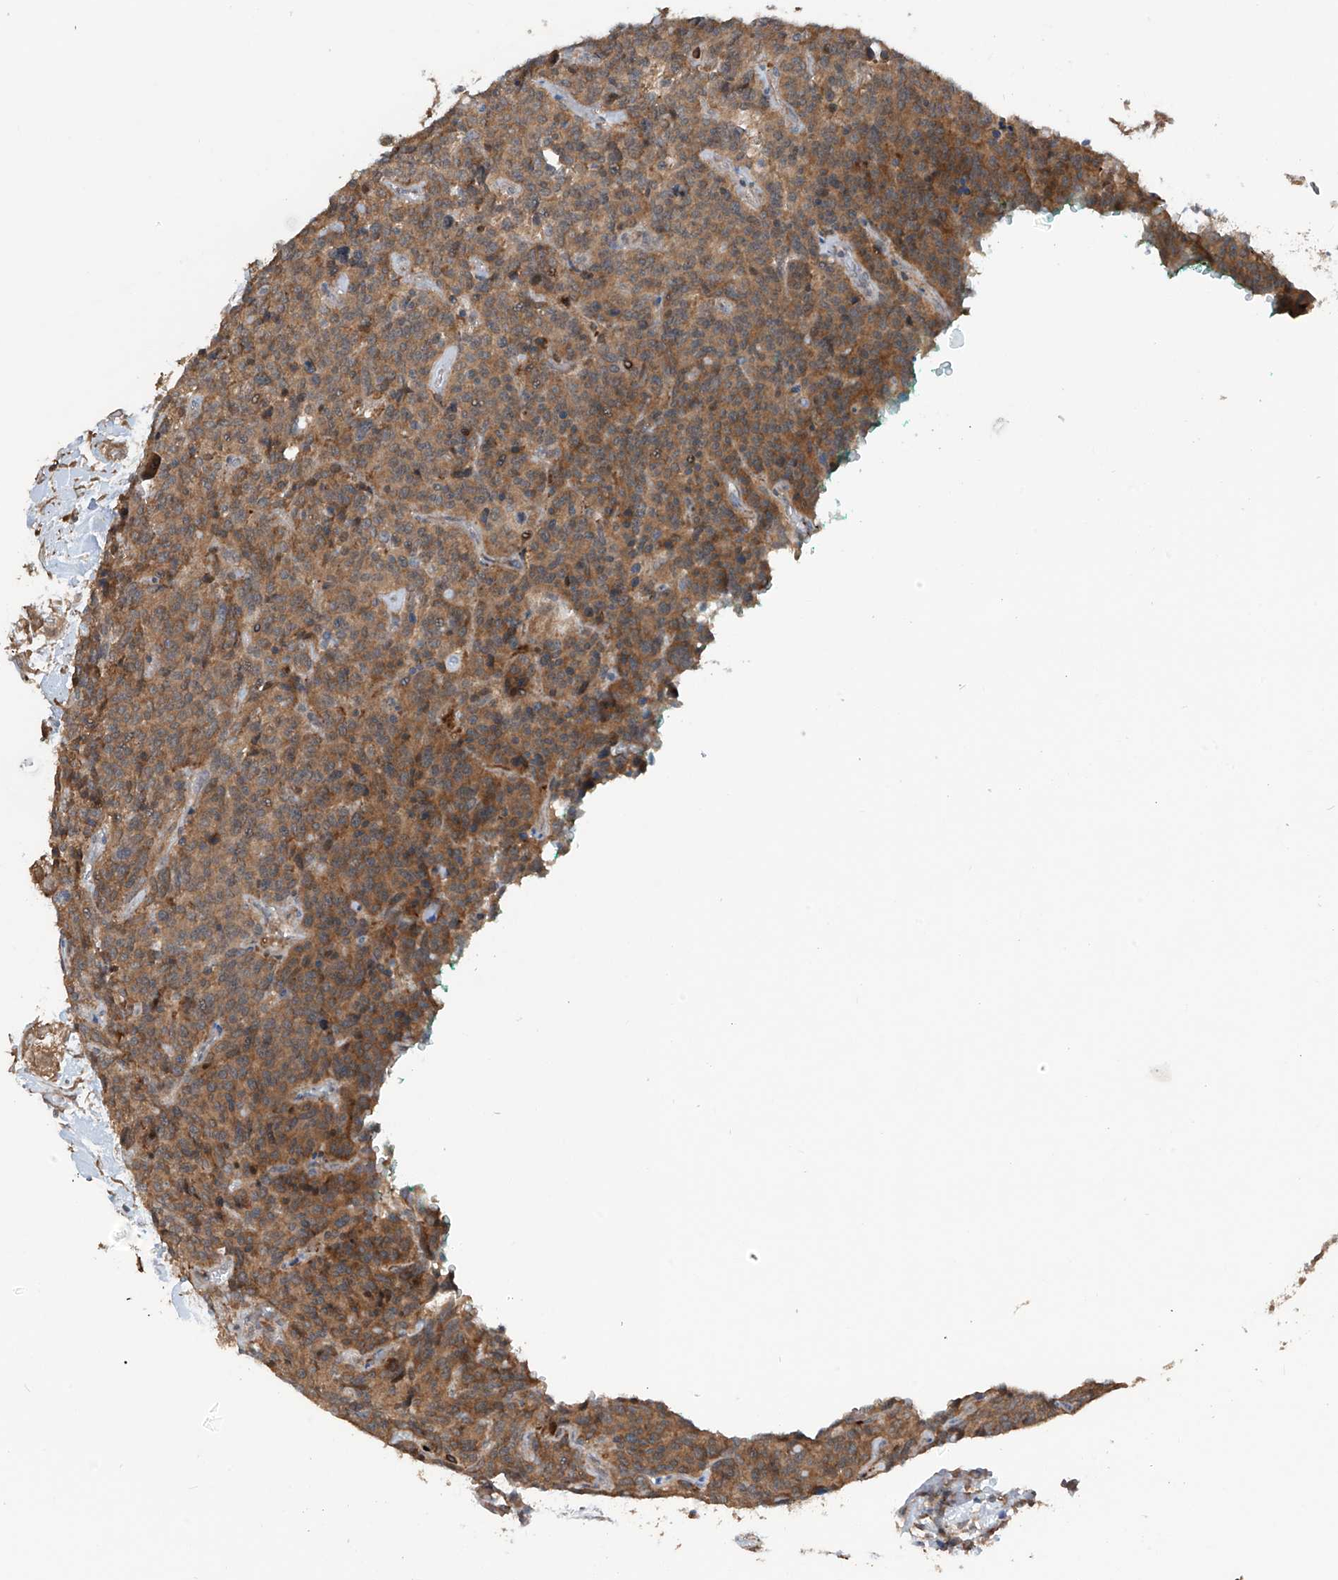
{"staining": {"intensity": "moderate", "quantity": ">75%", "location": "cytoplasmic/membranous"}, "tissue": "carcinoid", "cell_type": "Tumor cells", "image_type": "cancer", "snomed": [{"axis": "morphology", "description": "Carcinoid, malignant, NOS"}, {"axis": "topography", "description": "Lung"}], "caption": "The immunohistochemical stain labels moderate cytoplasmic/membranous positivity in tumor cells of carcinoid (malignant) tissue. (DAB (3,3'-diaminobenzidine) IHC with brightfield microscopy, high magnification).", "gene": "SAMD3", "patient": {"sex": "female", "age": 46}}